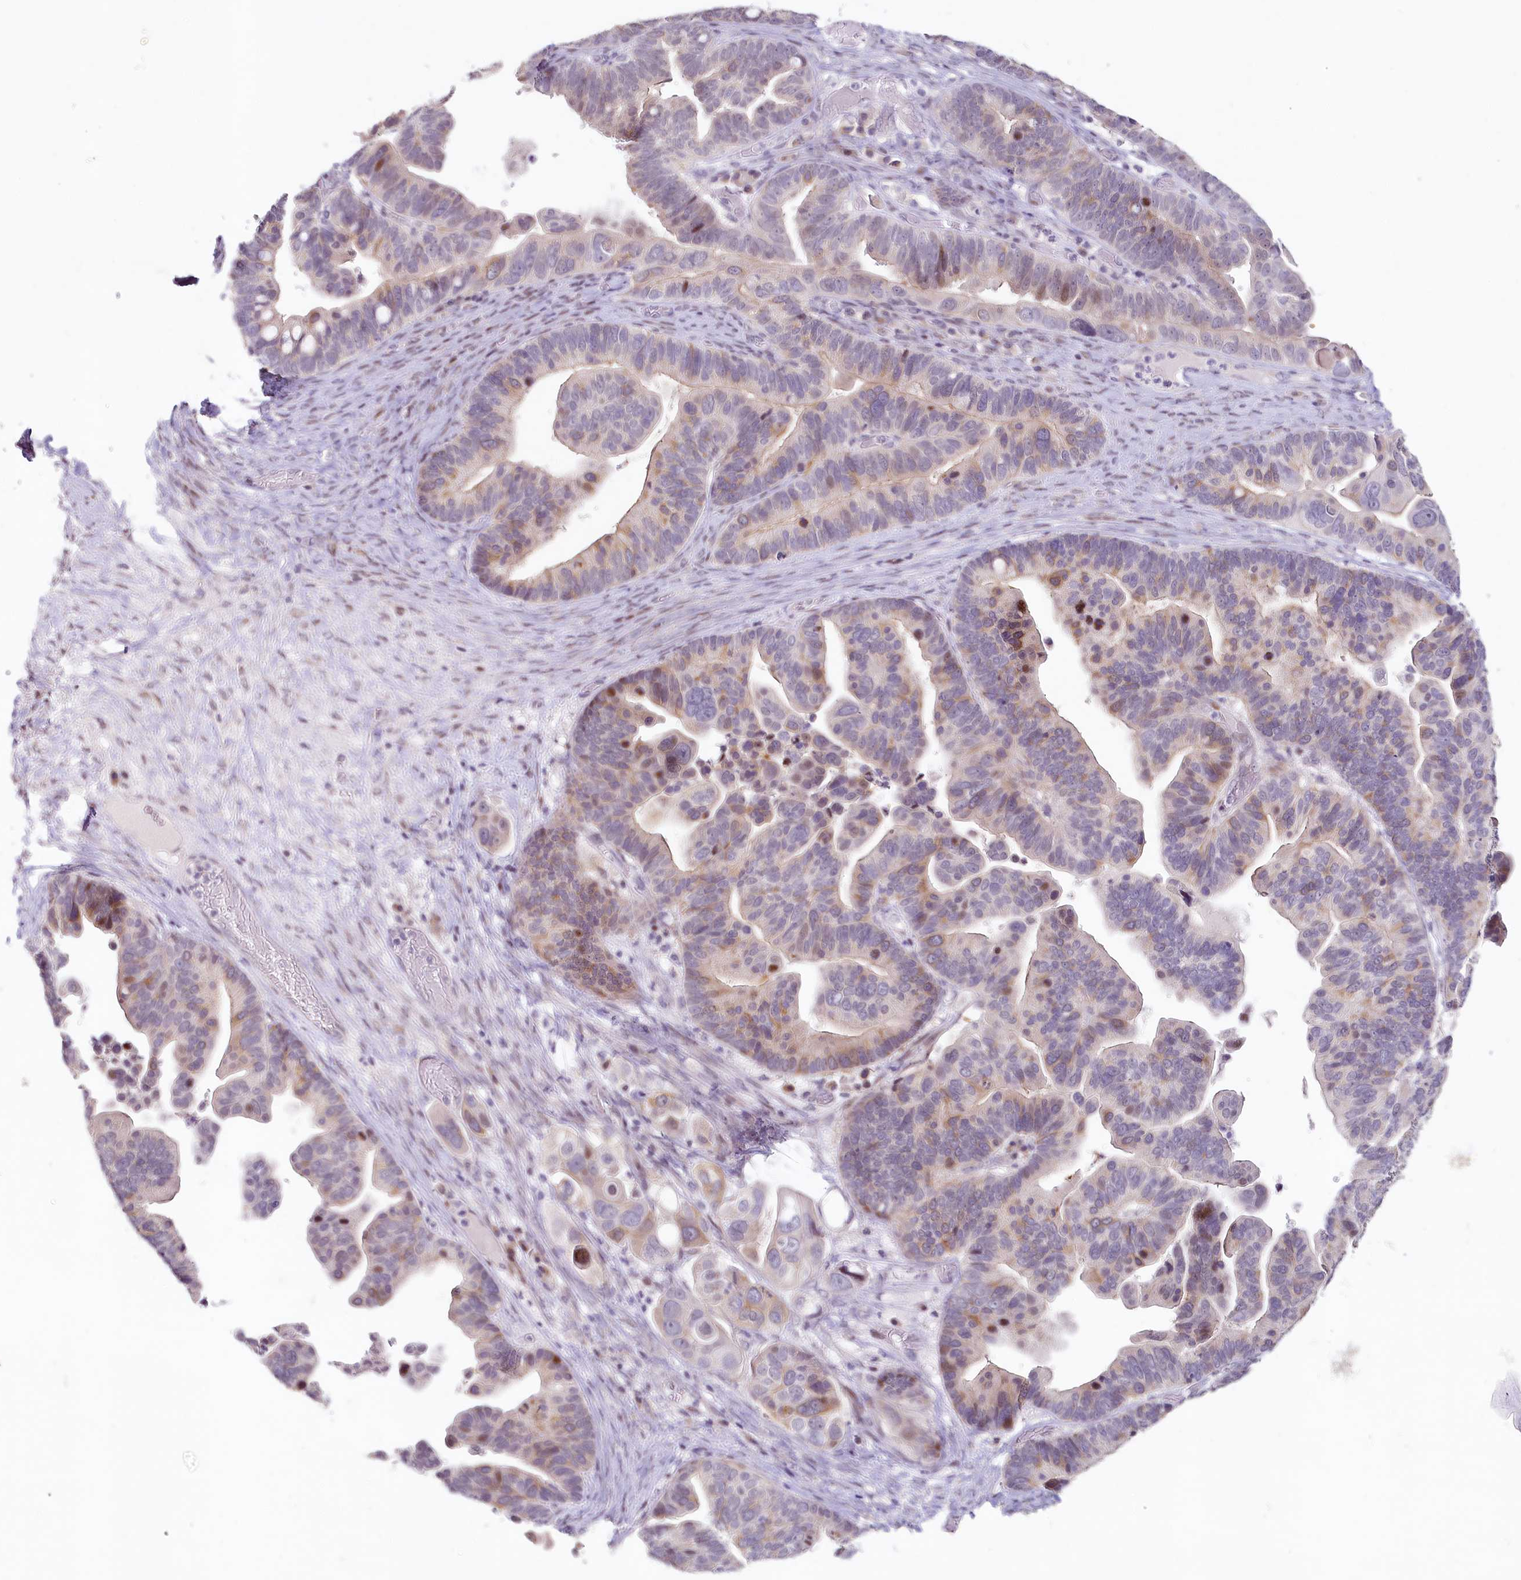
{"staining": {"intensity": "moderate", "quantity": "<25%", "location": "cytoplasmic/membranous,nuclear"}, "tissue": "ovarian cancer", "cell_type": "Tumor cells", "image_type": "cancer", "snomed": [{"axis": "morphology", "description": "Cystadenocarcinoma, serous, NOS"}, {"axis": "topography", "description": "Ovary"}], "caption": "Immunohistochemistry (IHC) micrograph of ovarian serous cystadenocarcinoma stained for a protein (brown), which exhibits low levels of moderate cytoplasmic/membranous and nuclear expression in about <25% of tumor cells.", "gene": "HPD", "patient": {"sex": "female", "age": 56}}